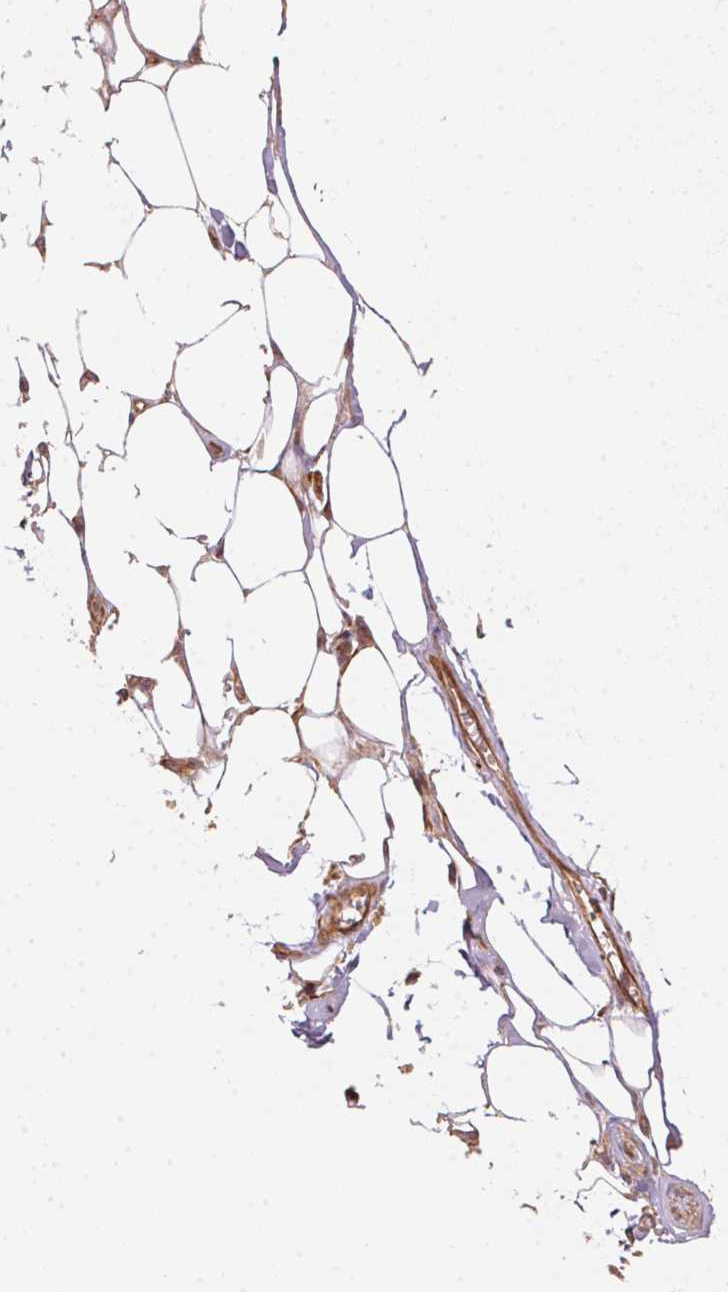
{"staining": {"intensity": "moderate", "quantity": ">75%", "location": "cytoplasmic/membranous"}, "tissue": "adipose tissue", "cell_type": "Adipocytes", "image_type": "normal", "snomed": [{"axis": "morphology", "description": "Normal tissue, NOS"}, {"axis": "morphology", "description": "Squamous cell carcinoma, NOS"}, {"axis": "topography", "description": "Cartilage tissue"}, {"axis": "topography", "description": "Bronchus"}, {"axis": "topography", "description": "Lung"}], "caption": "Adipose tissue stained for a protein (brown) shows moderate cytoplasmic/membranous positive staining in approximately >75% of adipocytes.", "gene": "FOXR2", "patient": {"sex": "male", "age": 66}}